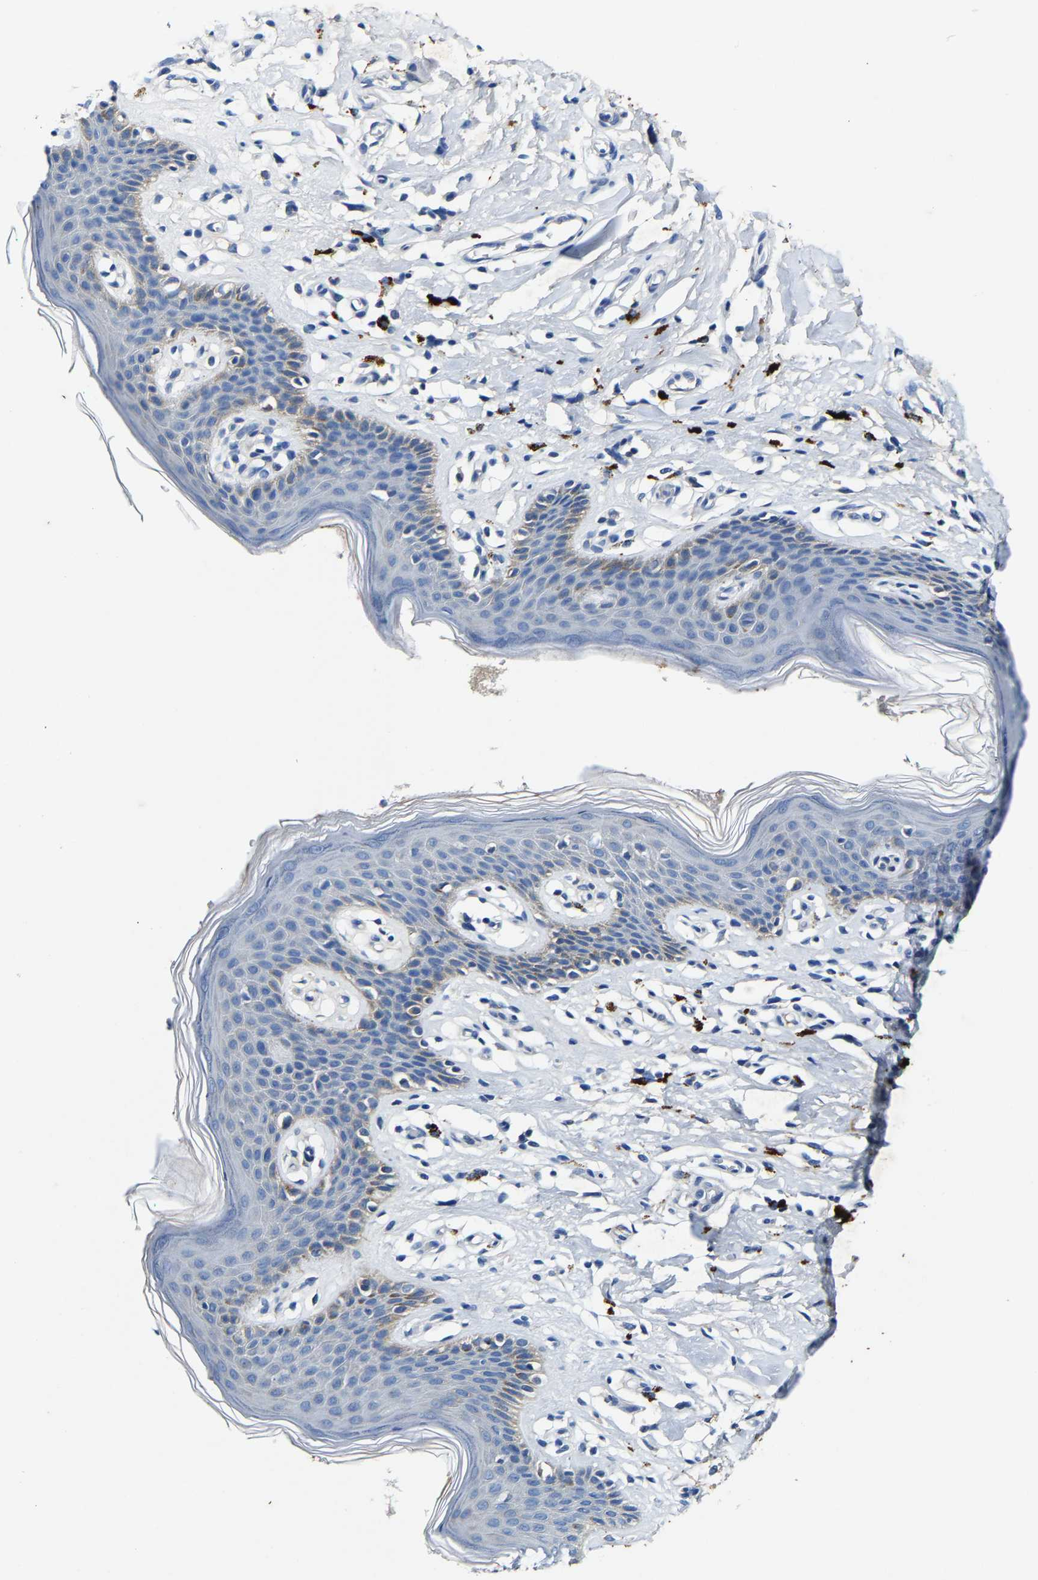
{"staining": {"intensity": "weak", "quantity": "<25%", "location": "cytoplasmic/membranous"}, "tissue": "skin", "cell_type": "Epidermal cells", "image_type": "normal", "snomed": [{"axis": "morphology", "description": "Normal tissue, NOS"}, {"axis": "topography", "description": "Vulva"}], "caption": "High power microscopy image of an immunohistochemistry (IHC) image of normal skin, revealing no significant staining in epidermal cells.", "gene": "SLC25A25", "patient": {"sex": "female", "age": 66}}